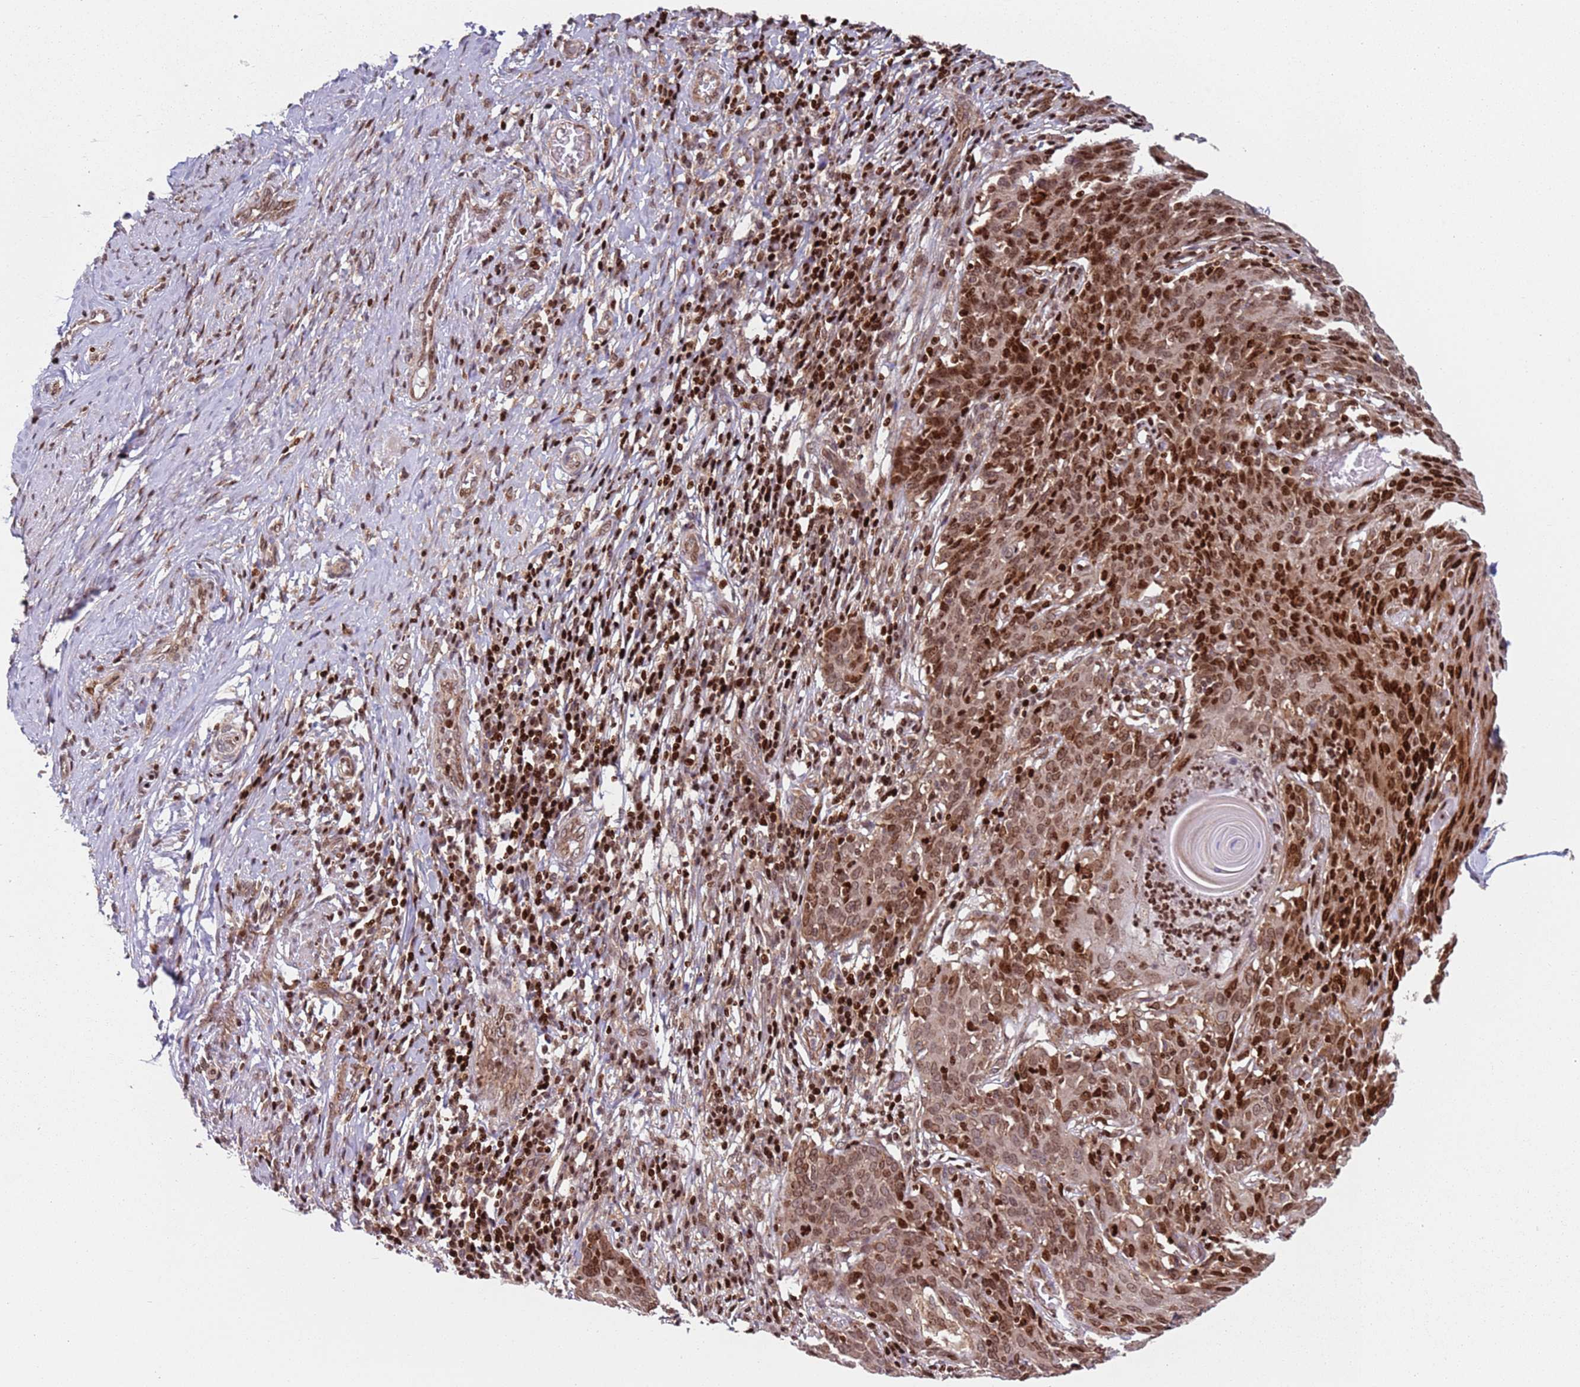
{"staining": {"intensity": "strong", "quantity": ">75%", "location": "cytoplasmic/membranous,nuclear"}, "tissue": "cervical cancer", "cell_type": "Tumor cells", "image_type": "cancer", "snomed": [{"axis": "morphology", "description": "Squamous cell carcinoma, NOS"}, {"axis": "topography", "description": "Cervix"}], "caption": "A histopathology image showing strong cytoplasmic/membranous and nuclear staining in approximately >75% of tumor cells in squamous cell carcinoma (cervical), as visualized by brown immunohistochemical staining.", "gene": "HNRNPLL", "patient": {"sex": "female", "age": 50}}